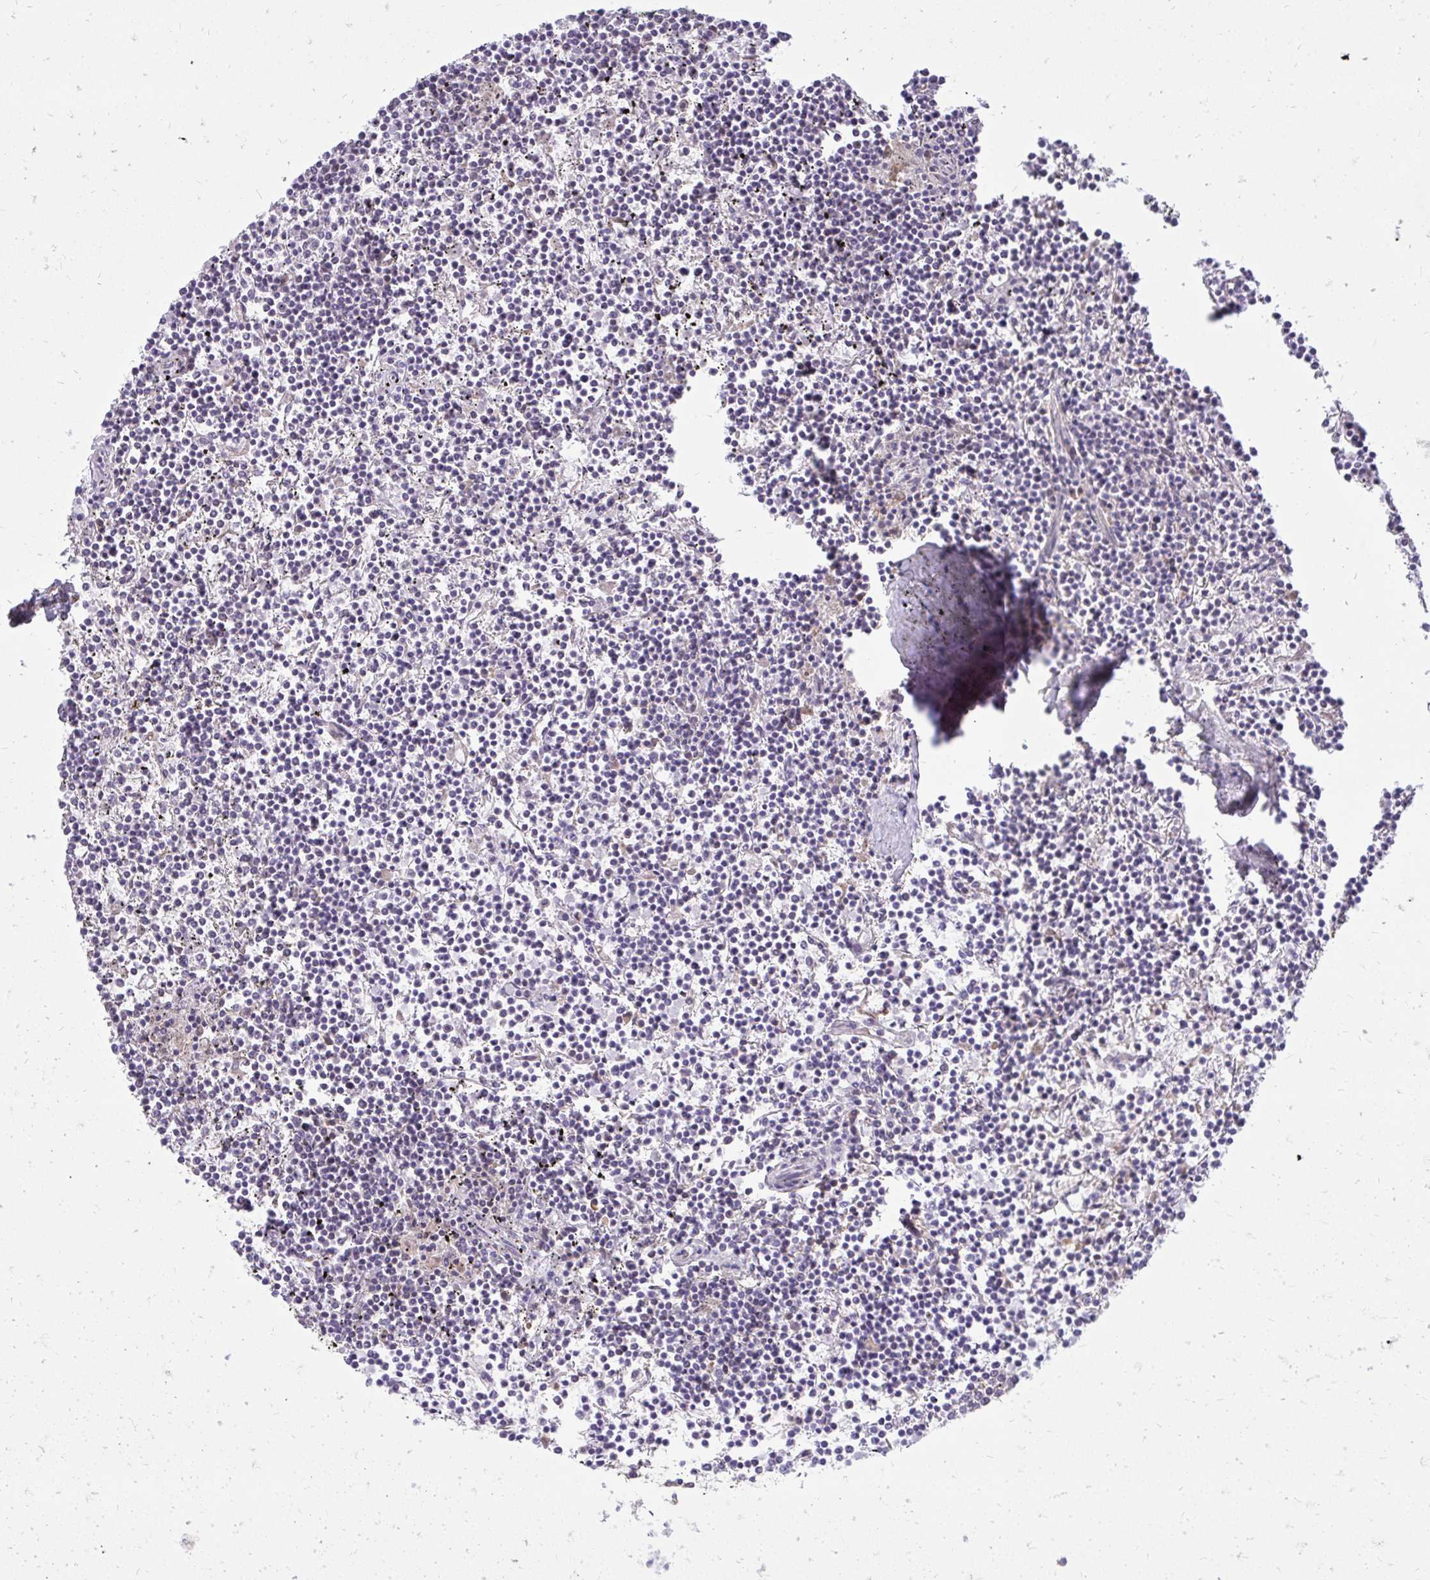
{"staining": {"intensity": "negative", "quantity": "none", "location": "none"}, "tissue": "lymphoma", "cell_type": "Tumor cells", "image_type": "cancer", "snomed": [{"axis": "morphology", "description": "Malignant lymphoma, non-Hodgkin's type, Low grade"}, {"axis": "topography", "description": "Spleen"}], "caption": "A histopathology image of human lymphoma is negative for staining in tumor cells.", "gene": "ASAP1", "patient": {"sex": "female", "age": 19}}